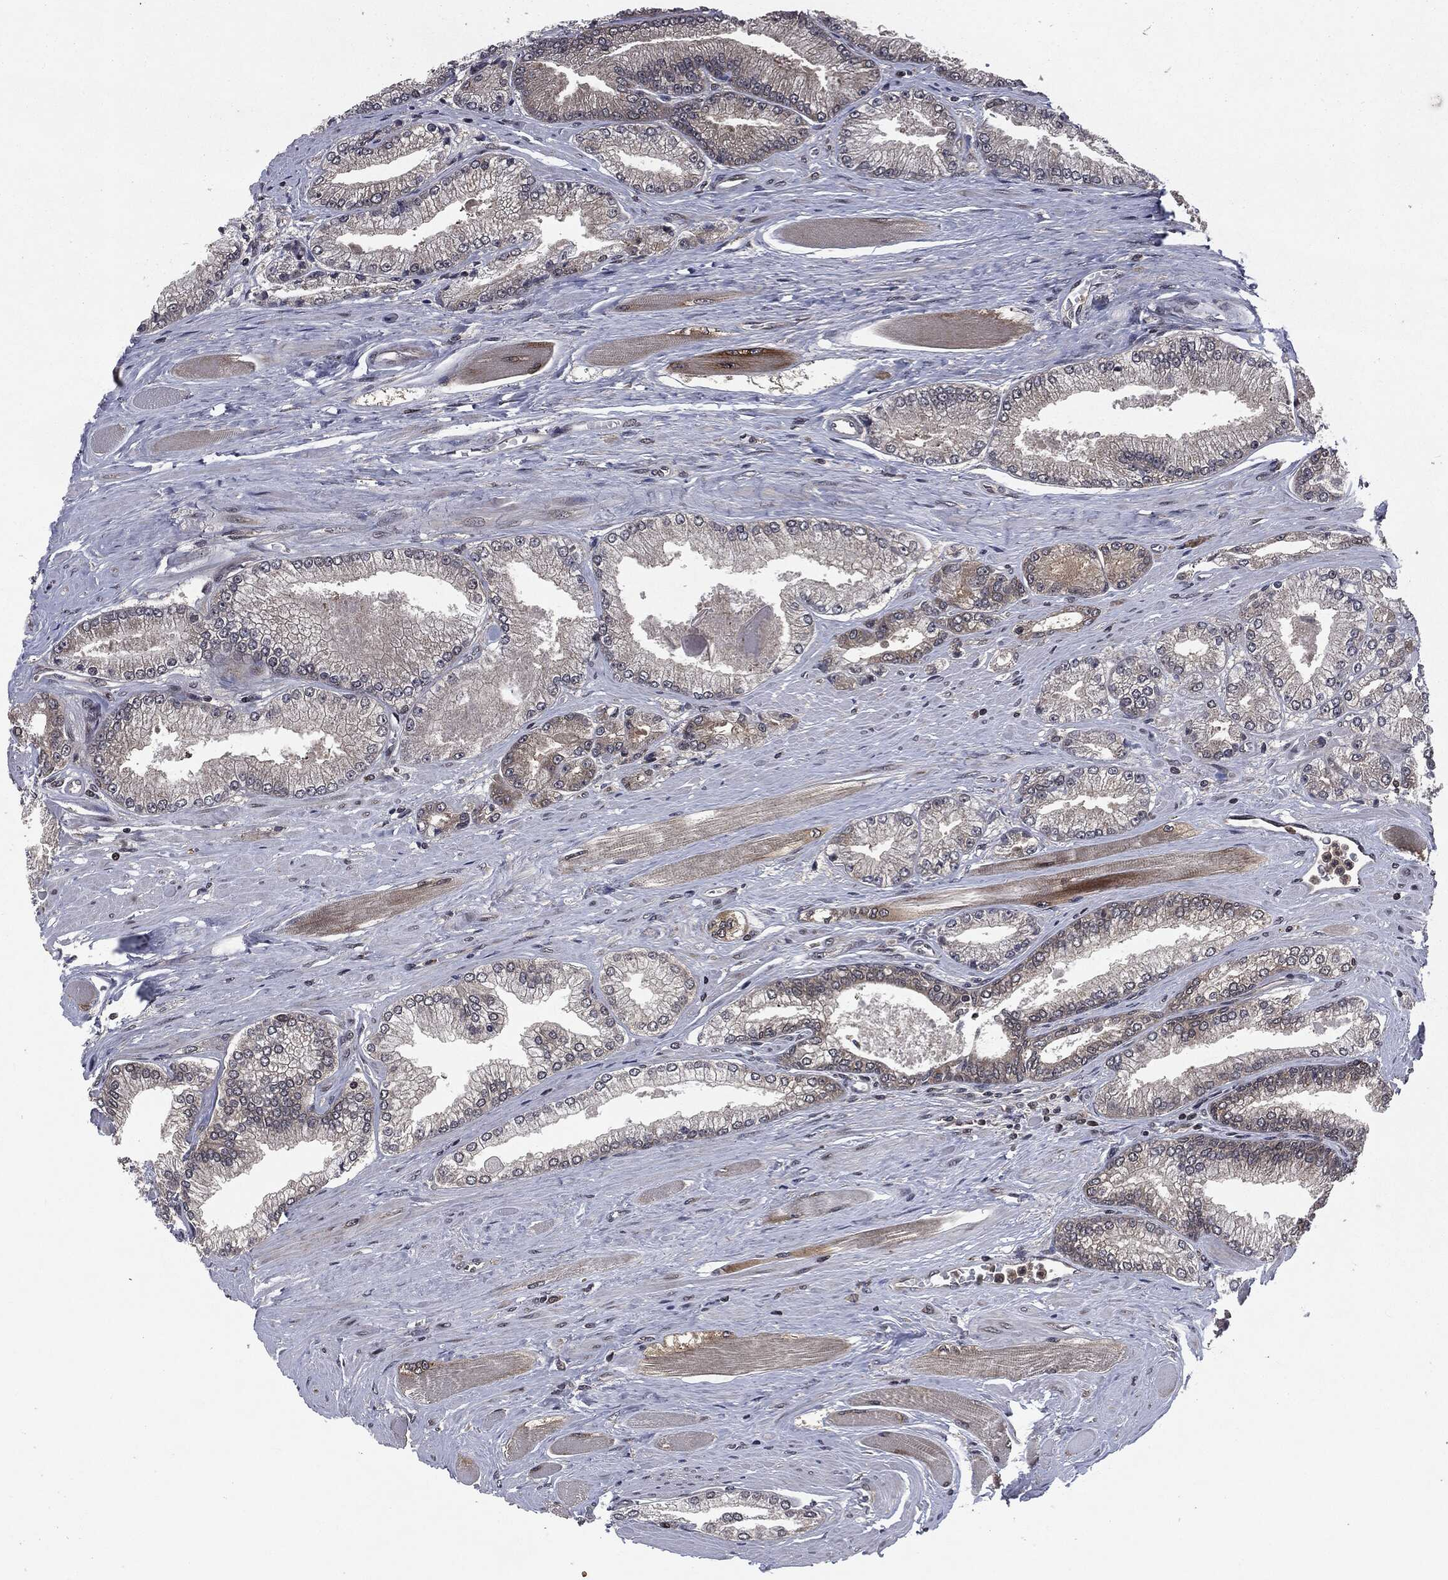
{"staining": {"intensity": "negative", "quantity": "none", "location": "none"}, "tissue": "prostate cancer", "cell_type": "Tumor cells", "image_type": "cancer", "snomed": [{"axis": "morphology", "description": "Adenocarcinoma, Low grade"}, {"axis": "topography", "description": "Prostate"}], "caption": "Immunohistochemistry micrograph of prostate cancer stained for a protein (brown), which shows no expression in tumor cells.", "gene": "STAU2", "patient": {"sex": "male", "age": 67}}